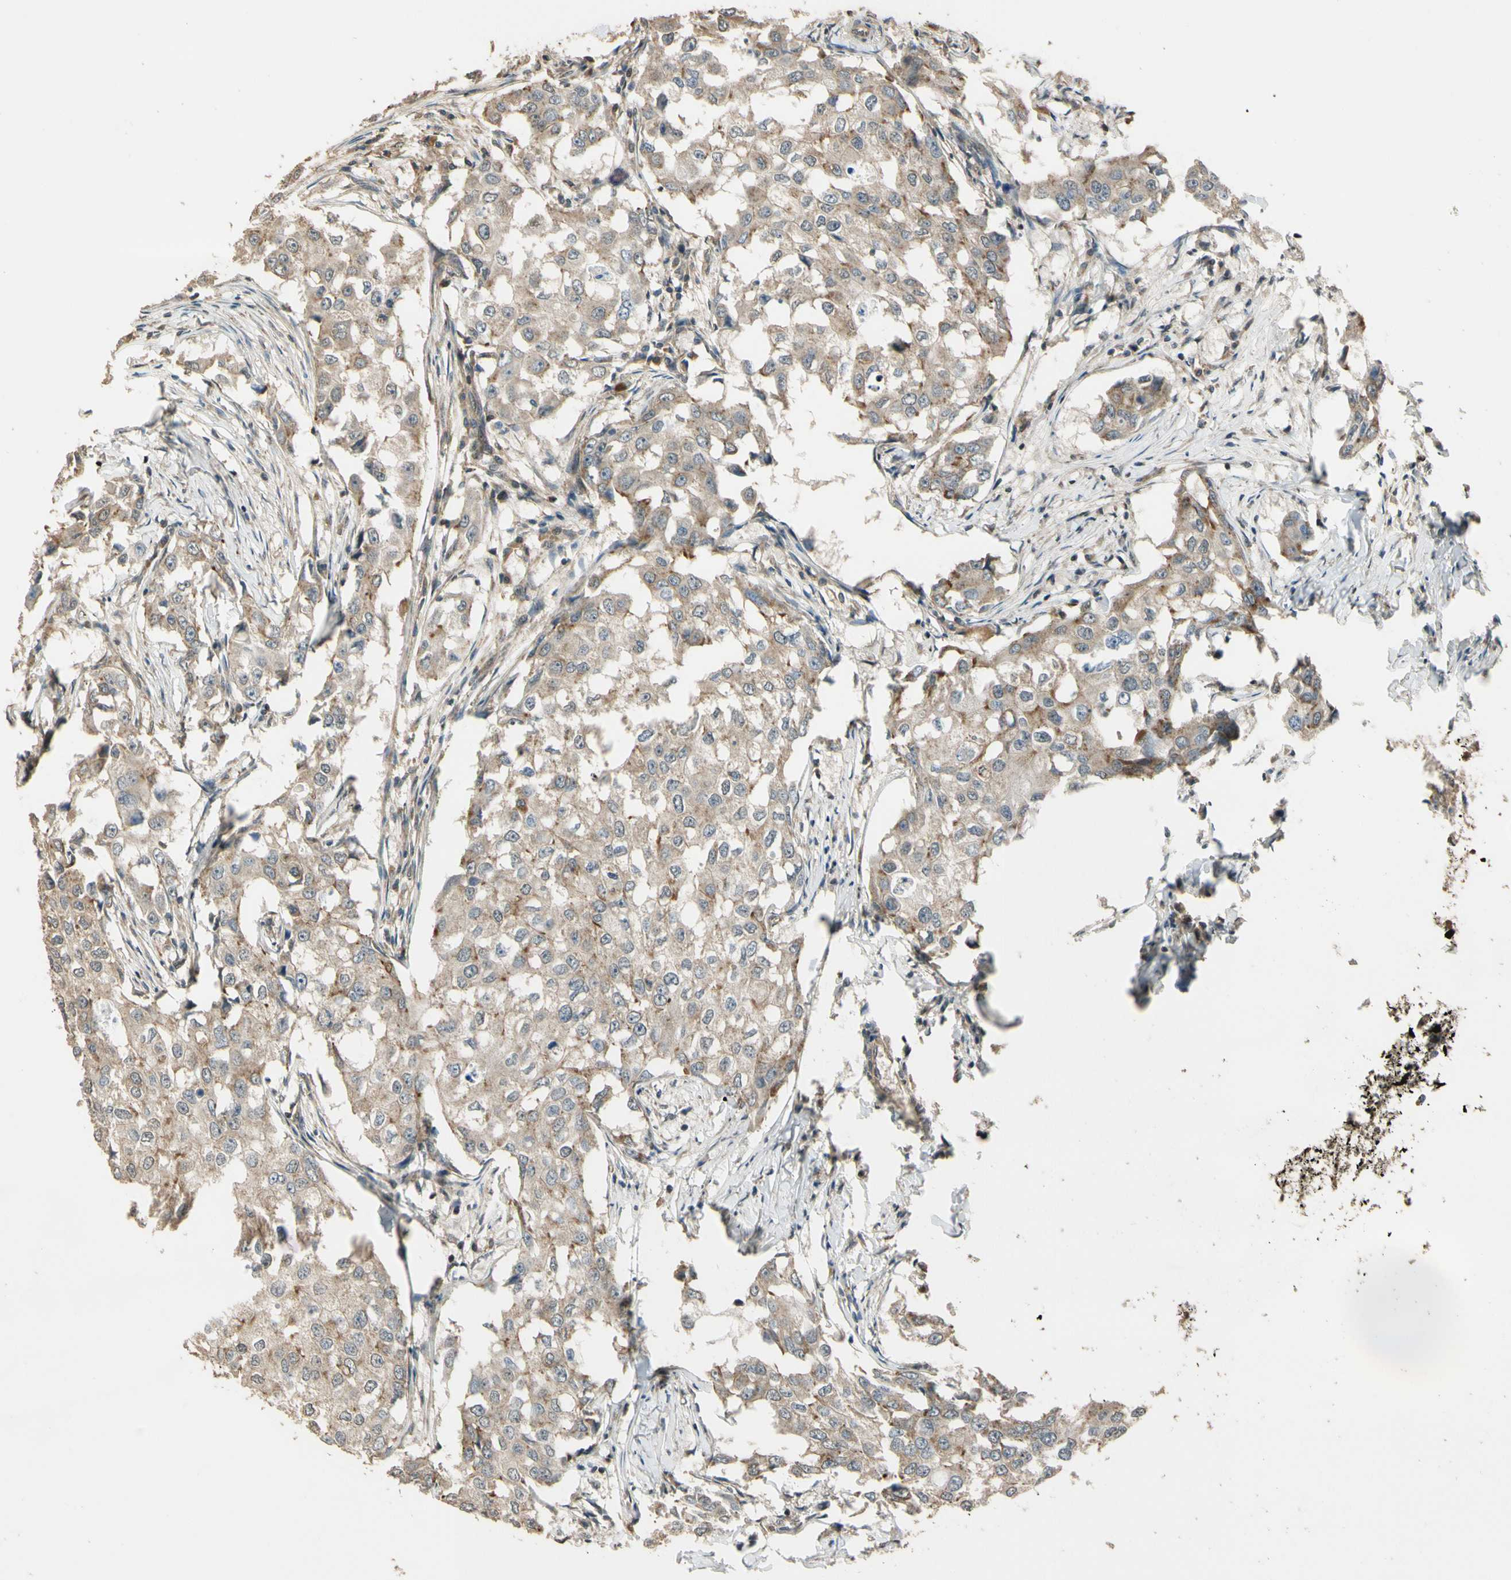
{"staining": {"intensity": "weak", "quantity": ">75%", "location": "cytoplasmic/membranous"}, "tissue": "breast cancer", "cell_type": "Tumor cells", "image_type": "cancer", "snomed": [{"axis": "morphology", "description": "Duct carcinoma"}, {"axis": "topography", "description": "Breast"}], "caption": "This is an image of immunohistochemistry (IHC) staining of breast cancer (infiltrating ductal carcinoma), which shows weak staining in the cytoplasmic/membranous of tumor cells.", "gene": "LAMTOR1", "patient": {"sex": "female", "age": 27}}